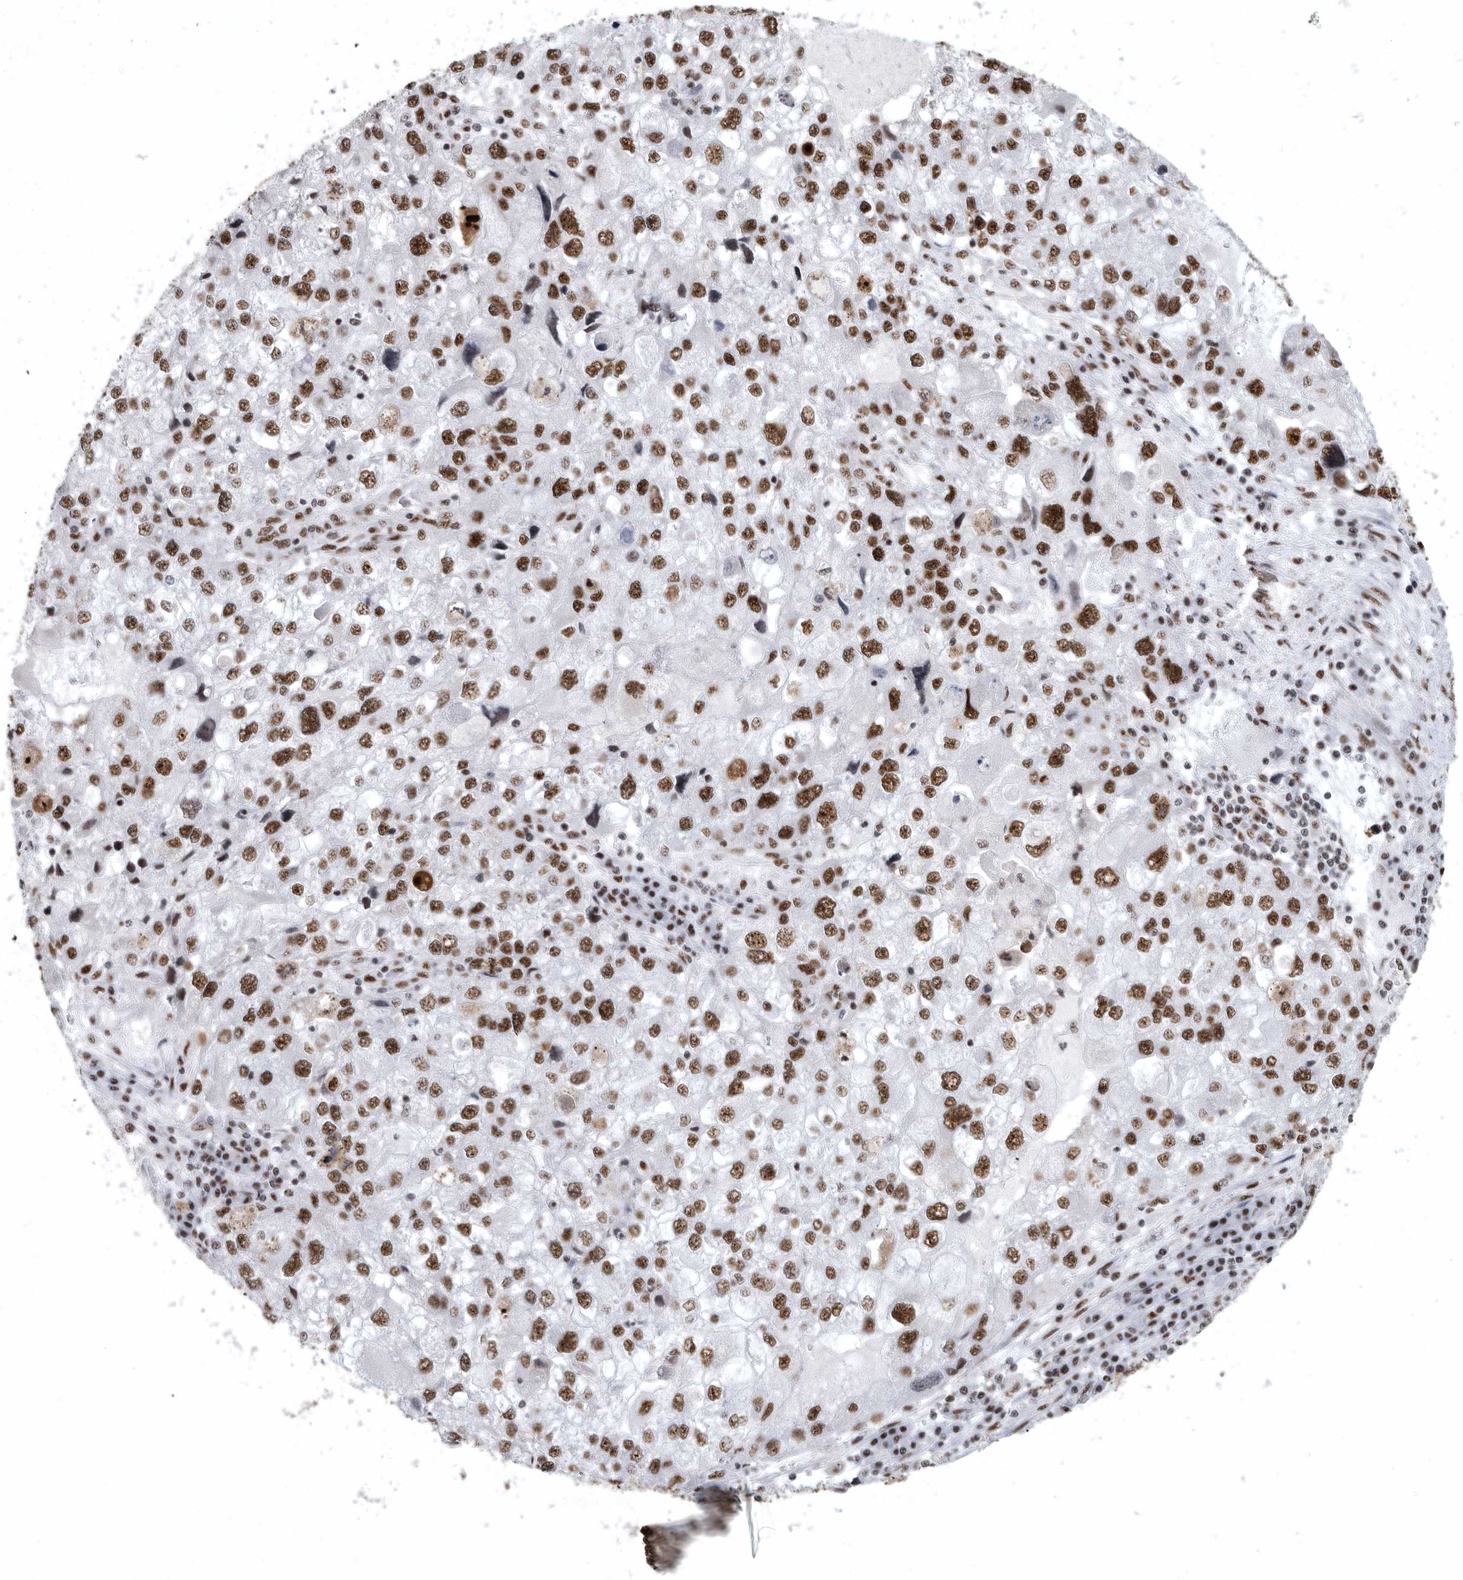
{"staining": {"intensity": "strong", "quantity": ">75%", "location": "nuclear"}, "tissue": "endometrial cancer", "cell_type": "Tumor cells", "image_type": "cancer", "snomed": [{"axis": "morphology", "description": "Adenocarcinoma, NOS"}, {"axis": "topography", "description": "Endometrium"}], "caption": "DAB (3,3'-diaminobenzidine) immunohistochemical staining of human endometrial adenocarcinoma demonstrates strong nuclear protein positivity in approximately >75% of tumor cells.", "gene": "BCLAF1", "patient": {"sex": "female", "age": 49}}